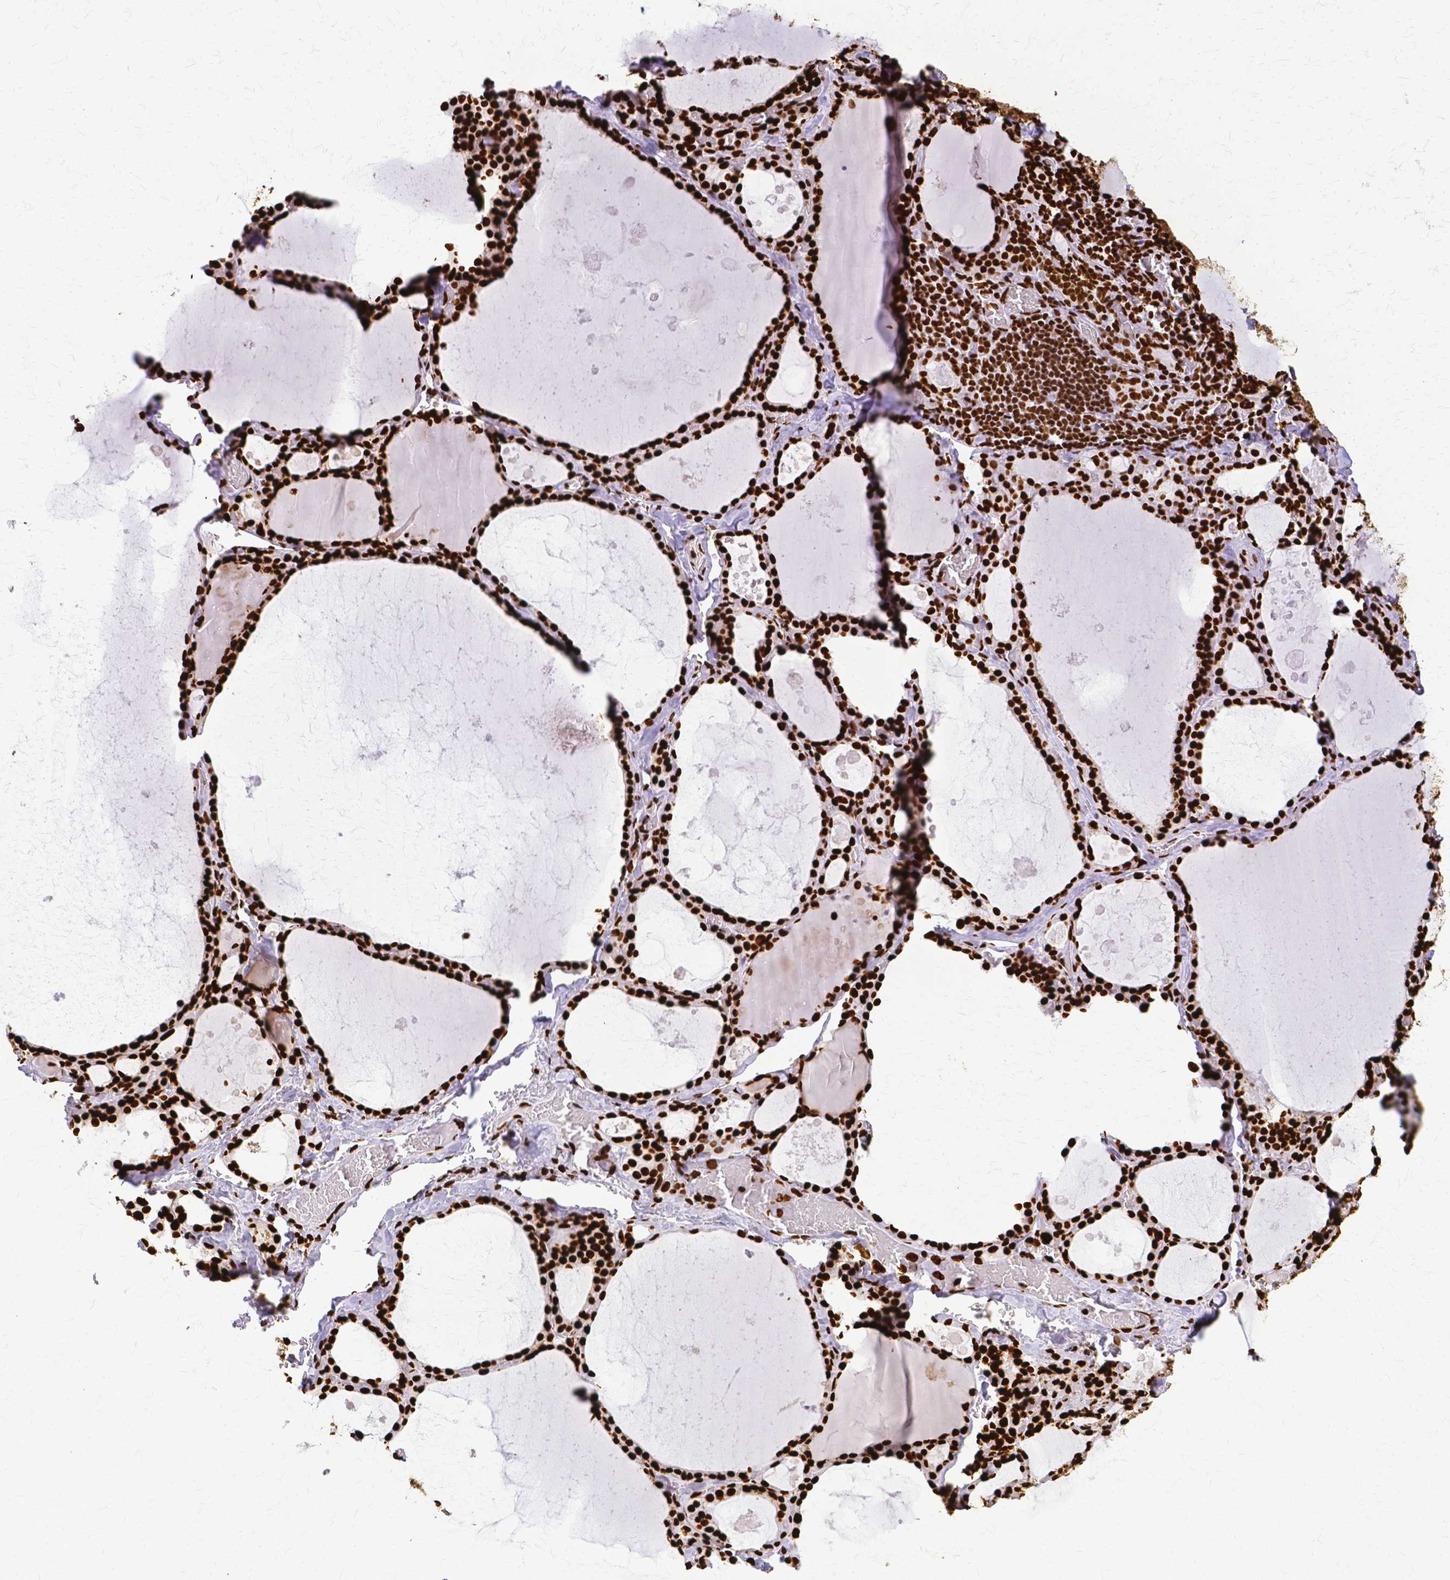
{"staining": {"intensity": "strong", "quantity": ">75%", "location": "nuclear"}, "tissue": "thyroid gland", "cell_type": "Glandular cells", "image_type": "normal", "snomed": [{"axis": "morphology", "description": "Normal tissue, NOS"}, {"axis": "topography", "description": "Thyroid gland"}], "caption": "Brown immunohistochemical staining in benign human thyroid gland displays strong nuclear positivity in approximately >75% of glandular cells.", "gene": "SFPQ", "patient": {"sex": "male", "age": 56}}